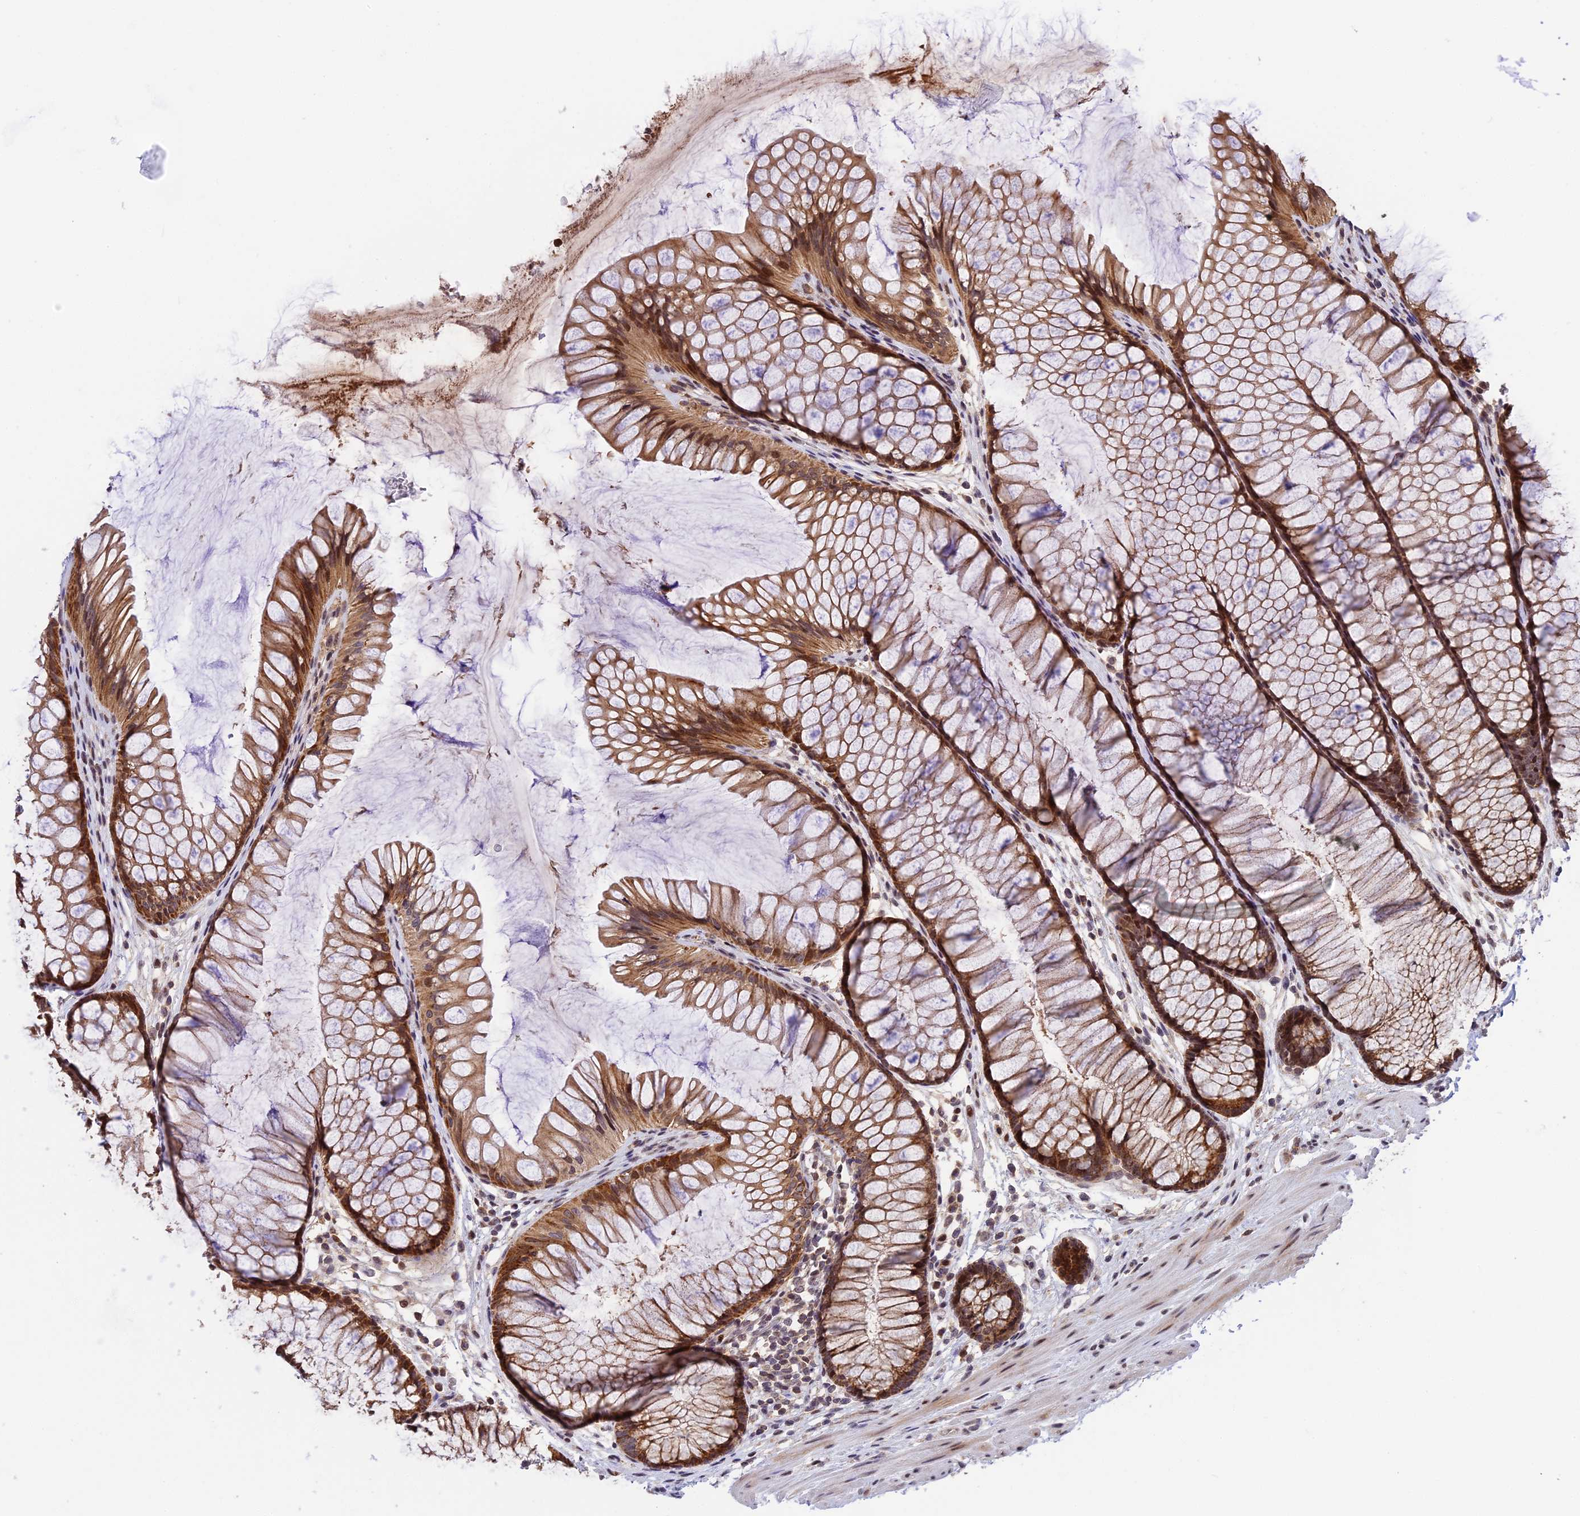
{"staining": {"intensity": "moderate", "quantity": ">75%", "location": "cytoplasmic/membranous"}, "tissue": "colon", "cell_type": "Endothelial cells", "image_type": "normal", "snomed": [{"axis": "morphology", "description": "Normal tissue, NOS"}, {"axis": "topography", "description": "Colon"}], "caption": "Endothelial cells display medium levels of moderate cytoplasmic/membranous staining in approximately >75% of cells in unremarkable colon.", "gene": "RERGL", "patient": {"sex": "female", "age": 82}}